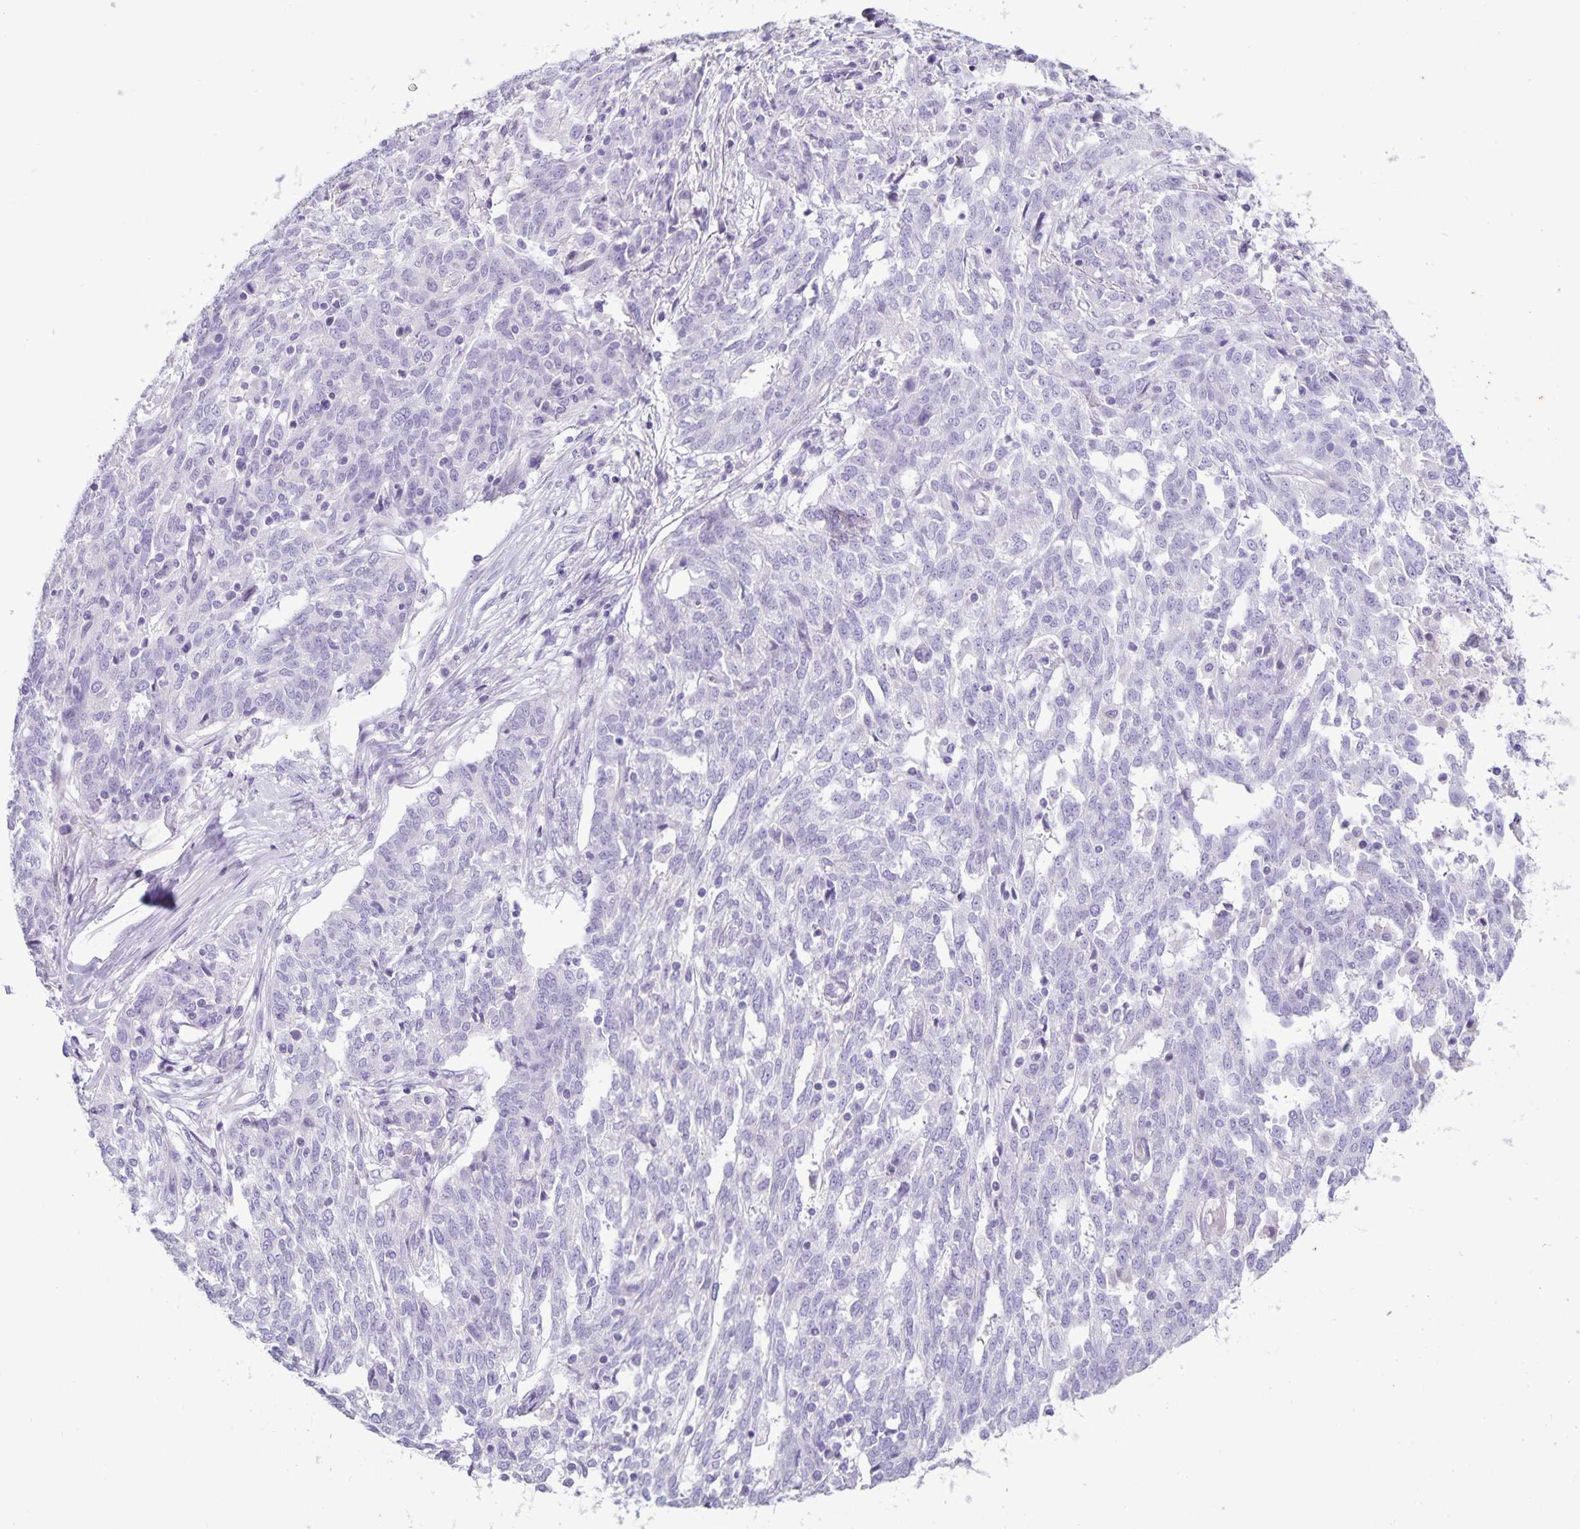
{"staining": {"intensity": "negative", "quantity": "none", "location": "none"}, "tissue": "ovarian cancer", "cell_type": "Tumor cells", "image_type": "cancer", "snomed": [{"axis": "morphology", "description": "Cystadenocarcinoma, serous, NOS"}, {"axis": "topography", "description": "Ovary"}], "caption": "Immunohistochemistry (IHC) micrograph of ovarian cancer stained for a protein (brown), which demonstrates no positivity in tumor cells.", "gene": "IBTK", "patient": {"sex": "female", "age": 67}}